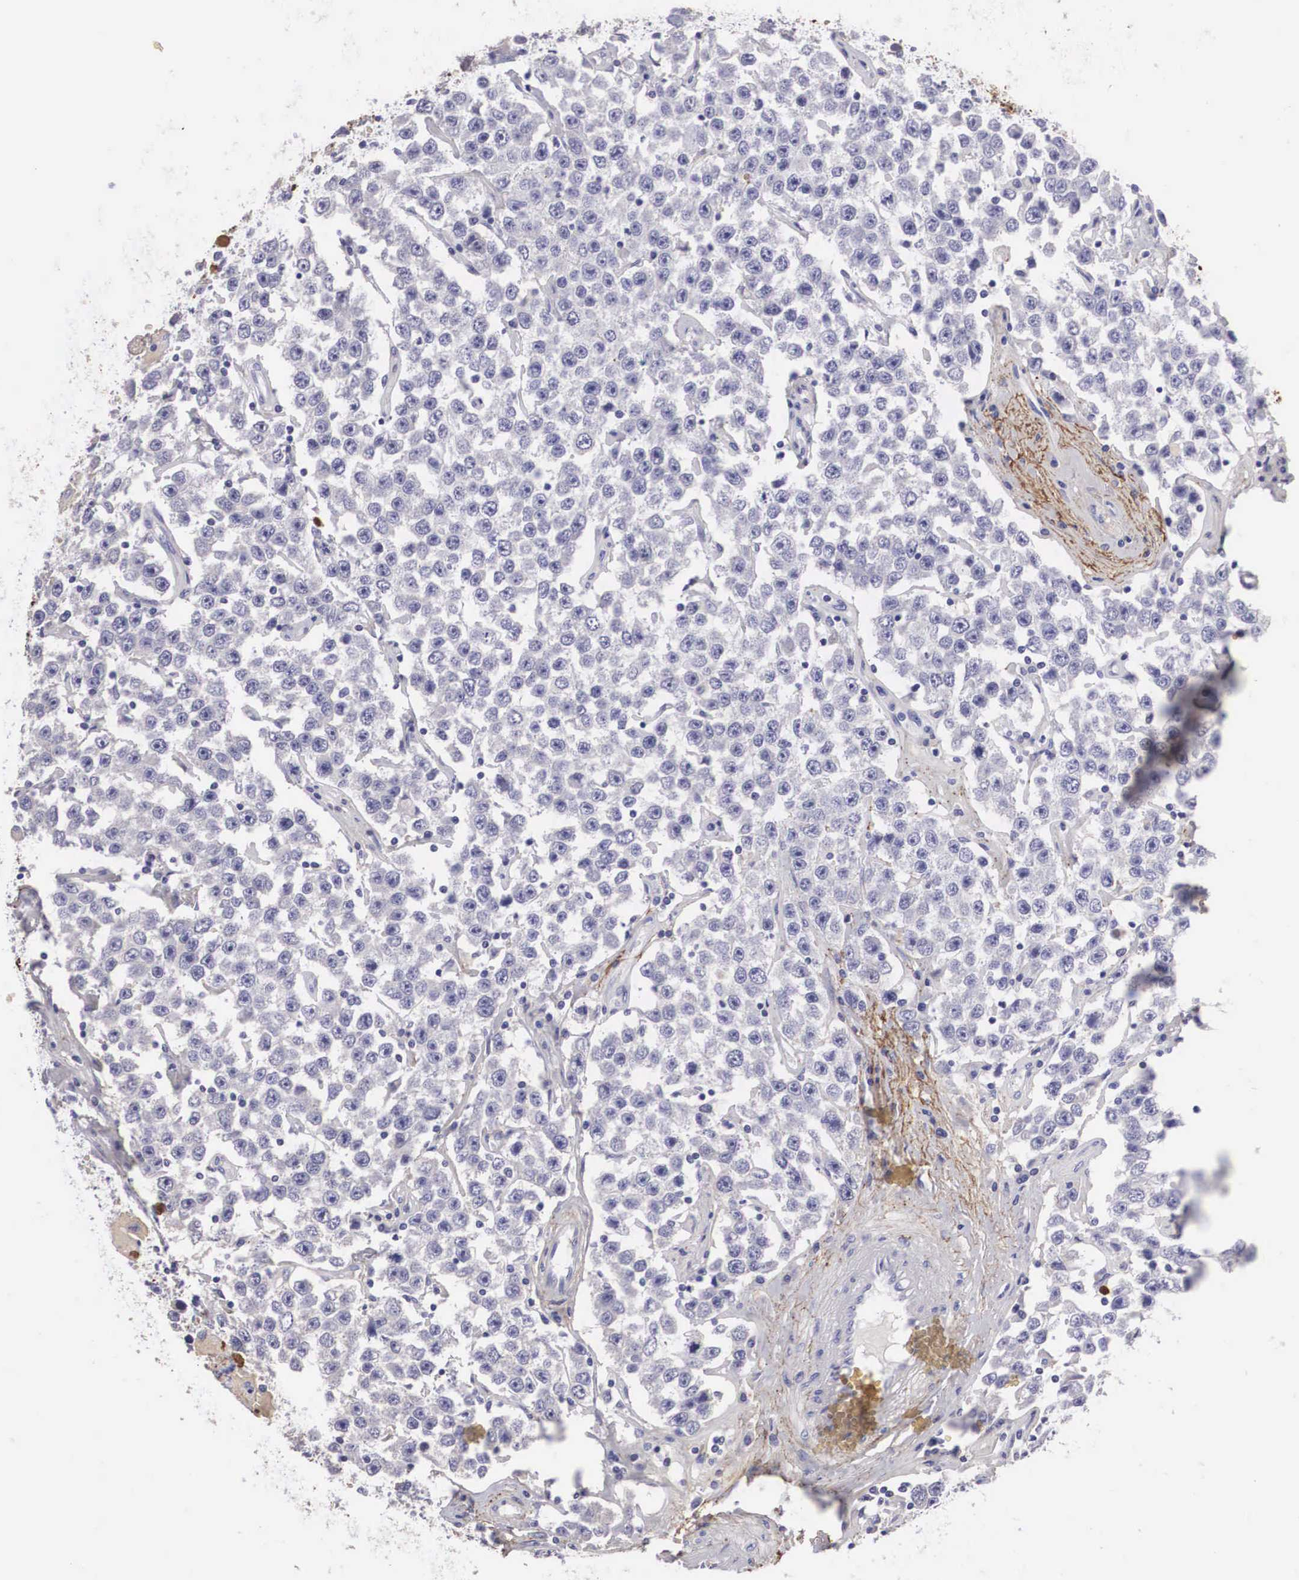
{"staining": {"intensity": "negative", "quantity": "none", "location": "none"}, "tissue": "testis cancer", "cell_type": "Tumor cells", "image_type": "cancer", "snomed": [{"axis": "morphology", "description": "Seminoma, NOS"}, {"axis": "topography", "description": "Testis"}], "caption": "Tumor cells show no significant protein expression in seminoma (testis).", "gene": "CLU", "patient": {"sex": "male", "age": 52}}